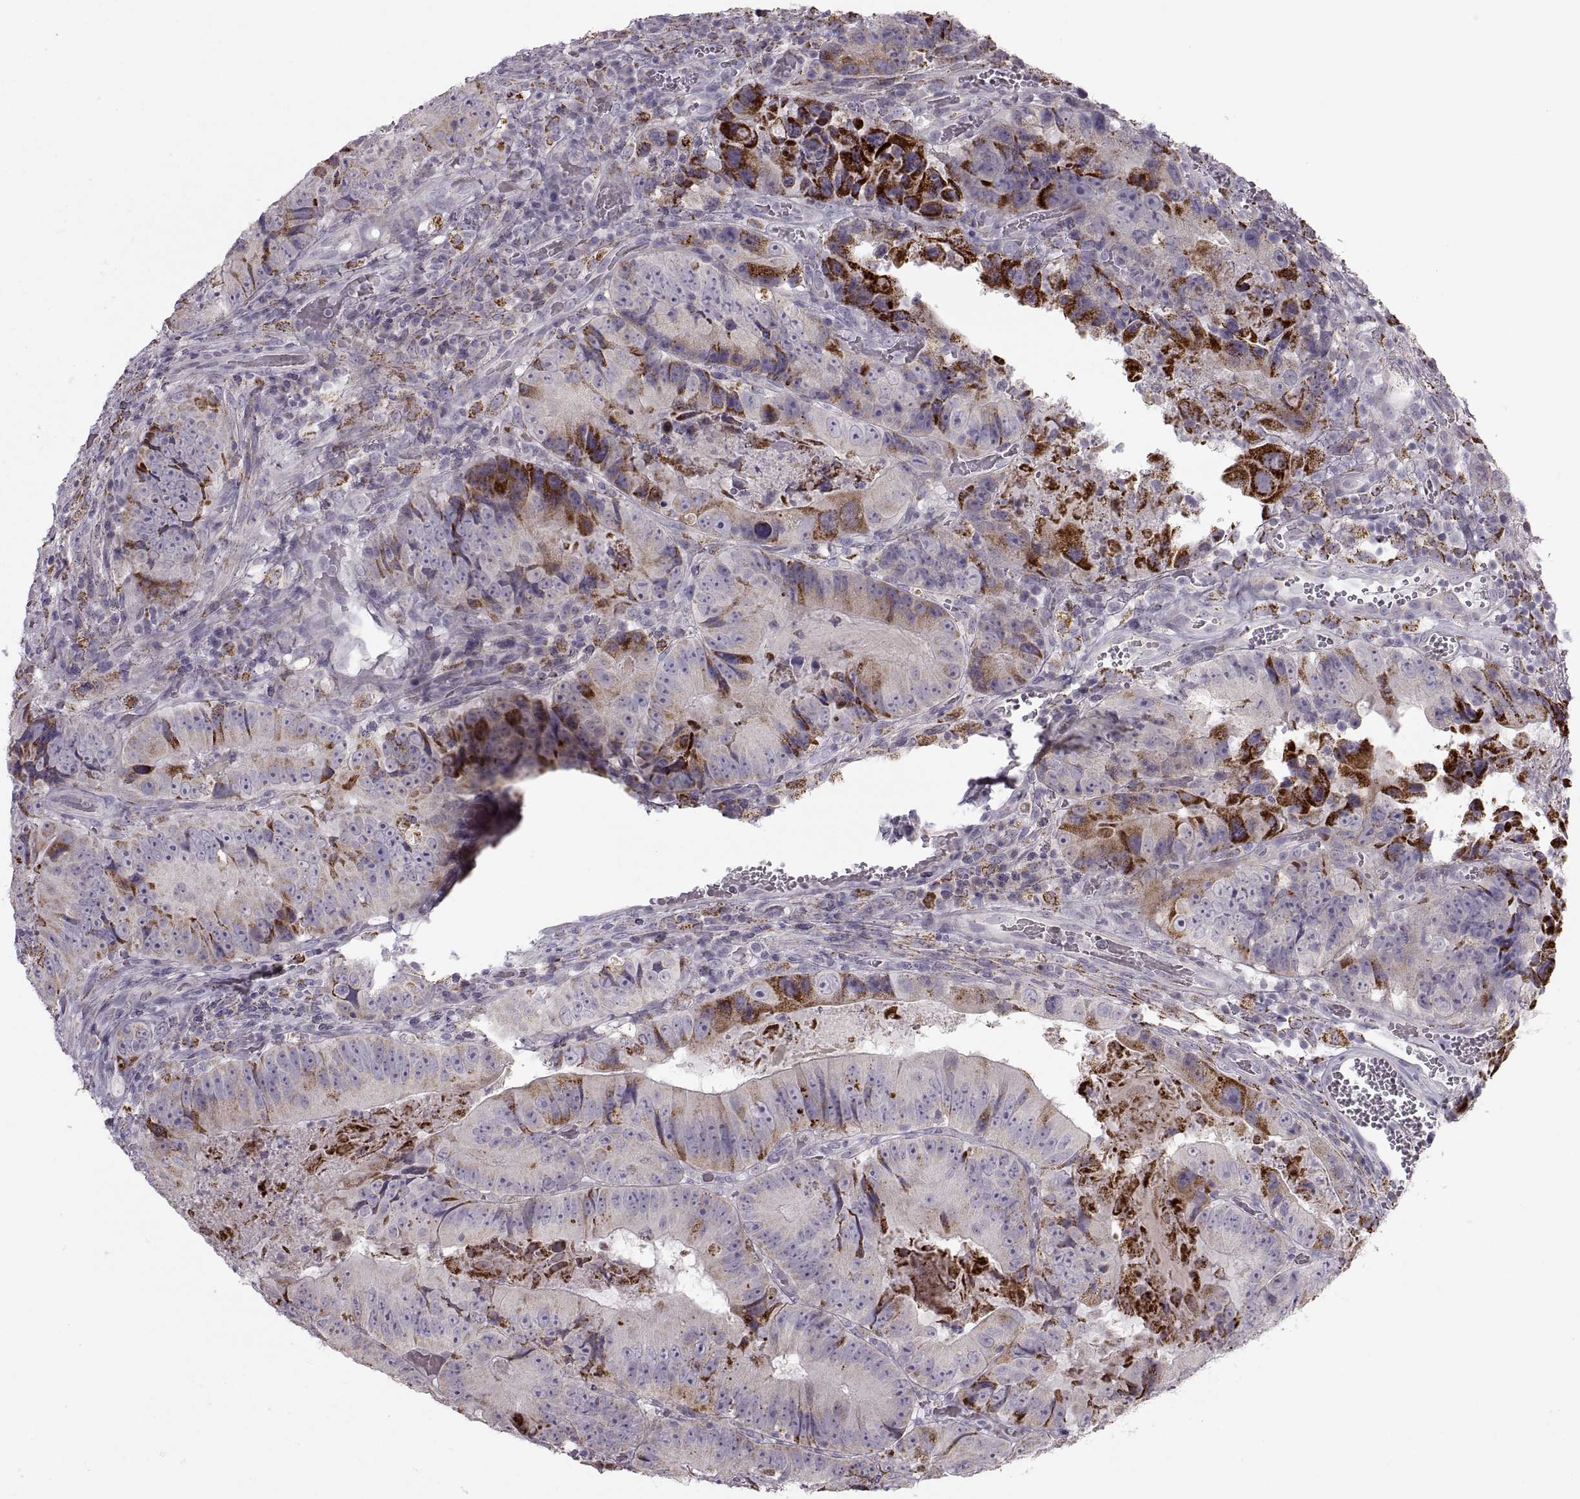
{"staining": {"intensity": "strong", "quantity": "<25%", "location": "cytoplasmic/membranous"}, "tissue": "colorectal cancer", "cell_type": "Tumor cells", "image_type": "cancer", "snomed": [{"axis": "morphology", "description": "Adenocarcinoma, NOS"}, {"axis": "topography", "description": "Colon"}], "caption": "This micrograph exhibits immunohistochemistry (IHC) staining of human colorectal cancer, with medium strong cytoplasmic/membranous staining in approximately <25% of tumor cells.", "gene": "PIERCE1", "patient": {"sex": "female", "age": 86}}